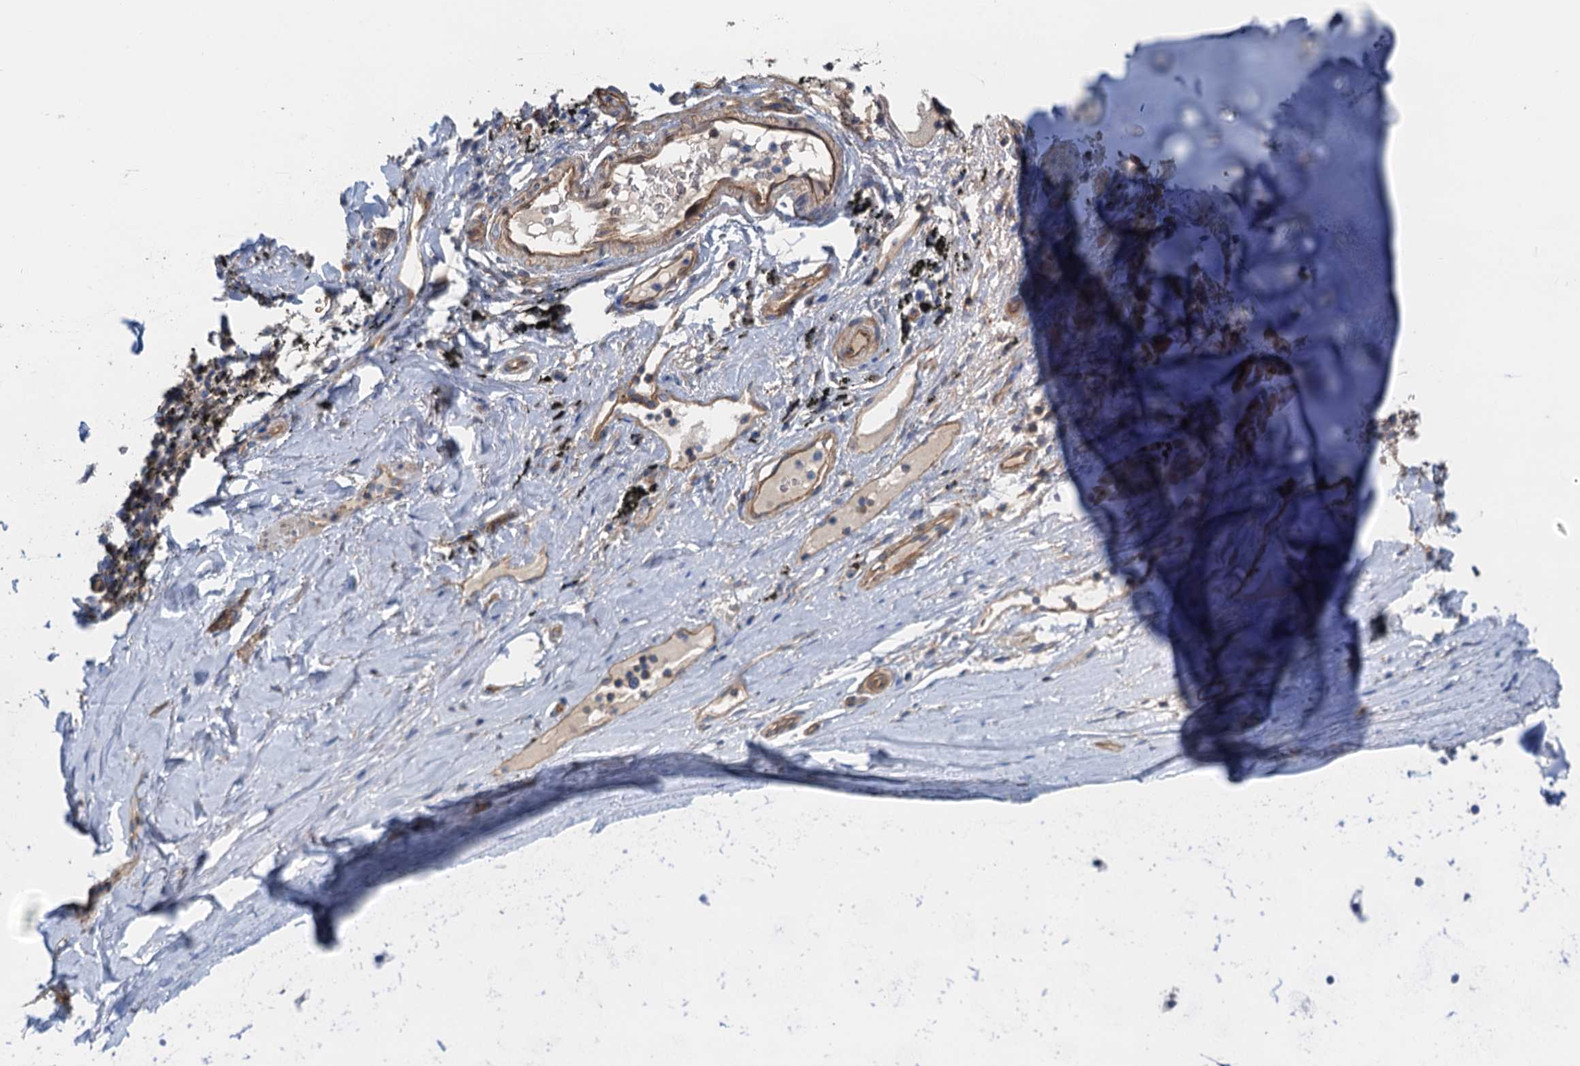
{"staining": {"intensity": "weak", "quantity": ">75%", "location": "cytoplasmic/membranous"}, "tissue": "adipose tissue", "cell_type": "Adipocytes", "image_type": "normal", "snomed": [{"axis": "morphology", "description": "Normal tissue, NOS"}, {"axis": "topography", "description": "Lymph node"}, {"axis": "topography", "description": "Bronchus"}], "caption": "This is a histology image of immunohistochemistry staining of benign adipose tissue, which shows weak expression in the cytoplasmic/membranous of adipocytes.", "gene": "ROGDI", "patient": {"sex": "male", "age": 63}}